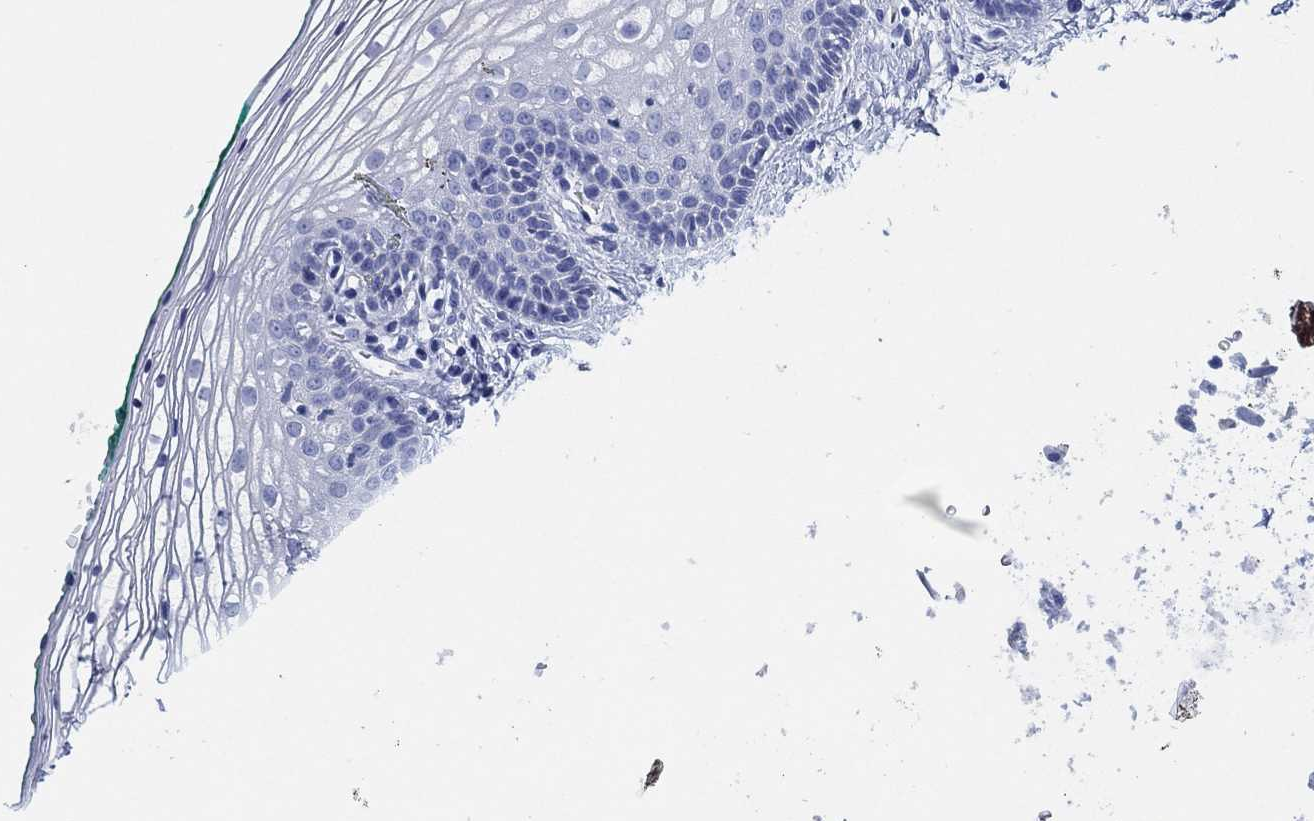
{"staining": {"intensity": "negative", "quantity": "none", "location": "none"}, "tissue": "vagina", "cell_type": "Squamous epithelial cells", "image_type": "normal", "snomed": [{"axis": "morphology", "description": "Normal tissue, NOS"}, {"axis": "topography", "description": "Vagina"}], "caption": "The IHC histopathology image has no significant expression in squamous epithelial cells of vagina.", "gene": "SLC9C2", "patient": {"sex": "female", "age": 36}}